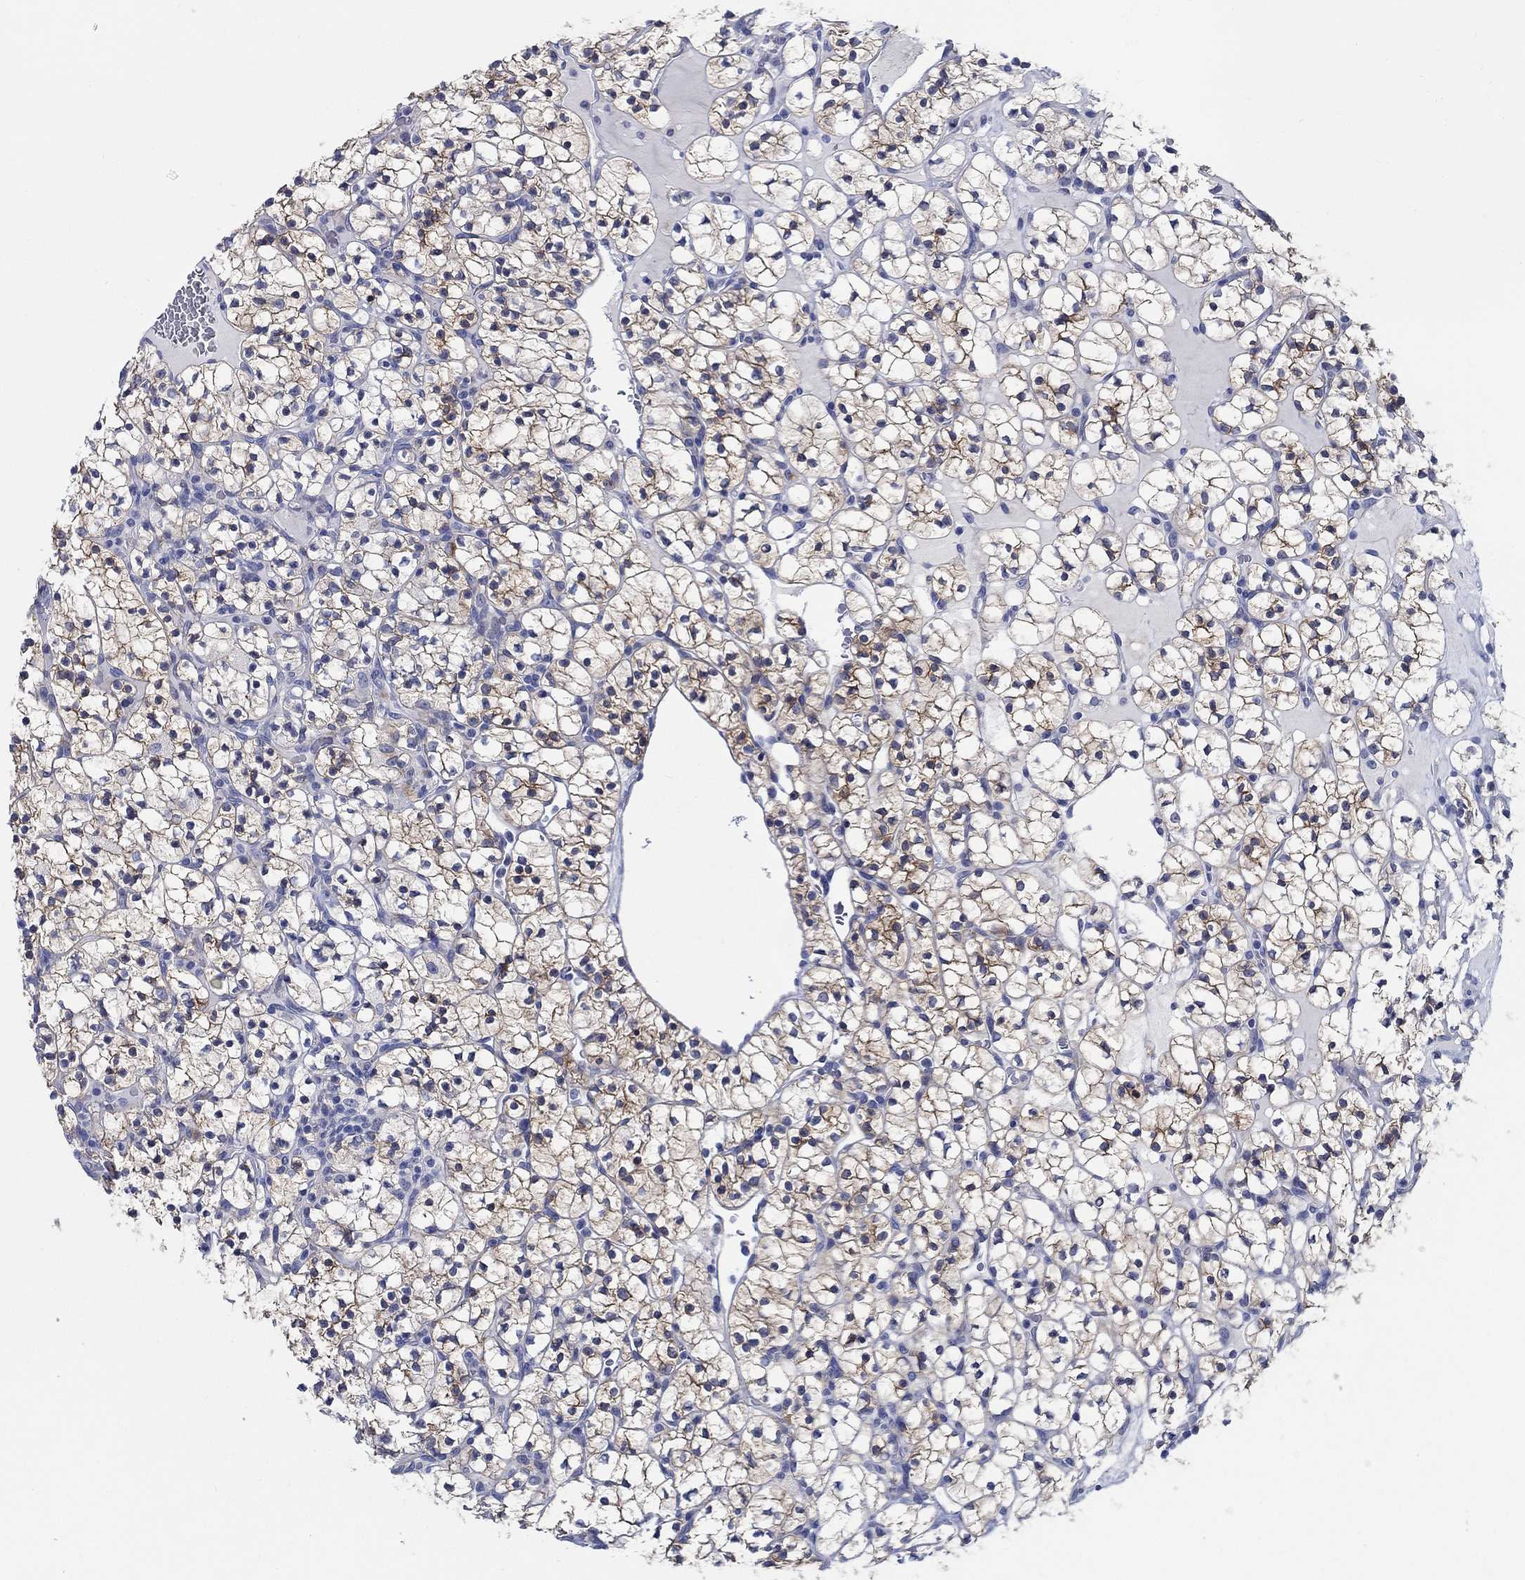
{"staining": {"intensity": "moderate", "quantity": ">75%", "location": "cytoplasmic/membranous"}, "tissue": "renal cancer", "cell_type": "Tumor cells", "image_type": "cancer", "snomed": [{"axis": "morphology", "description": "Adenocarcinoma, NOS"}, {"axis": "topography", "description": "Kidney"}], "caption": "The immunohistochemical stain shows moderate cytoplasmic/membranous positivity in tumor cells of renal cancer (adenocarcinoma) tissue.", "gene": "RAP1GAP", "patient": {"sex": "female", "age": 89}}